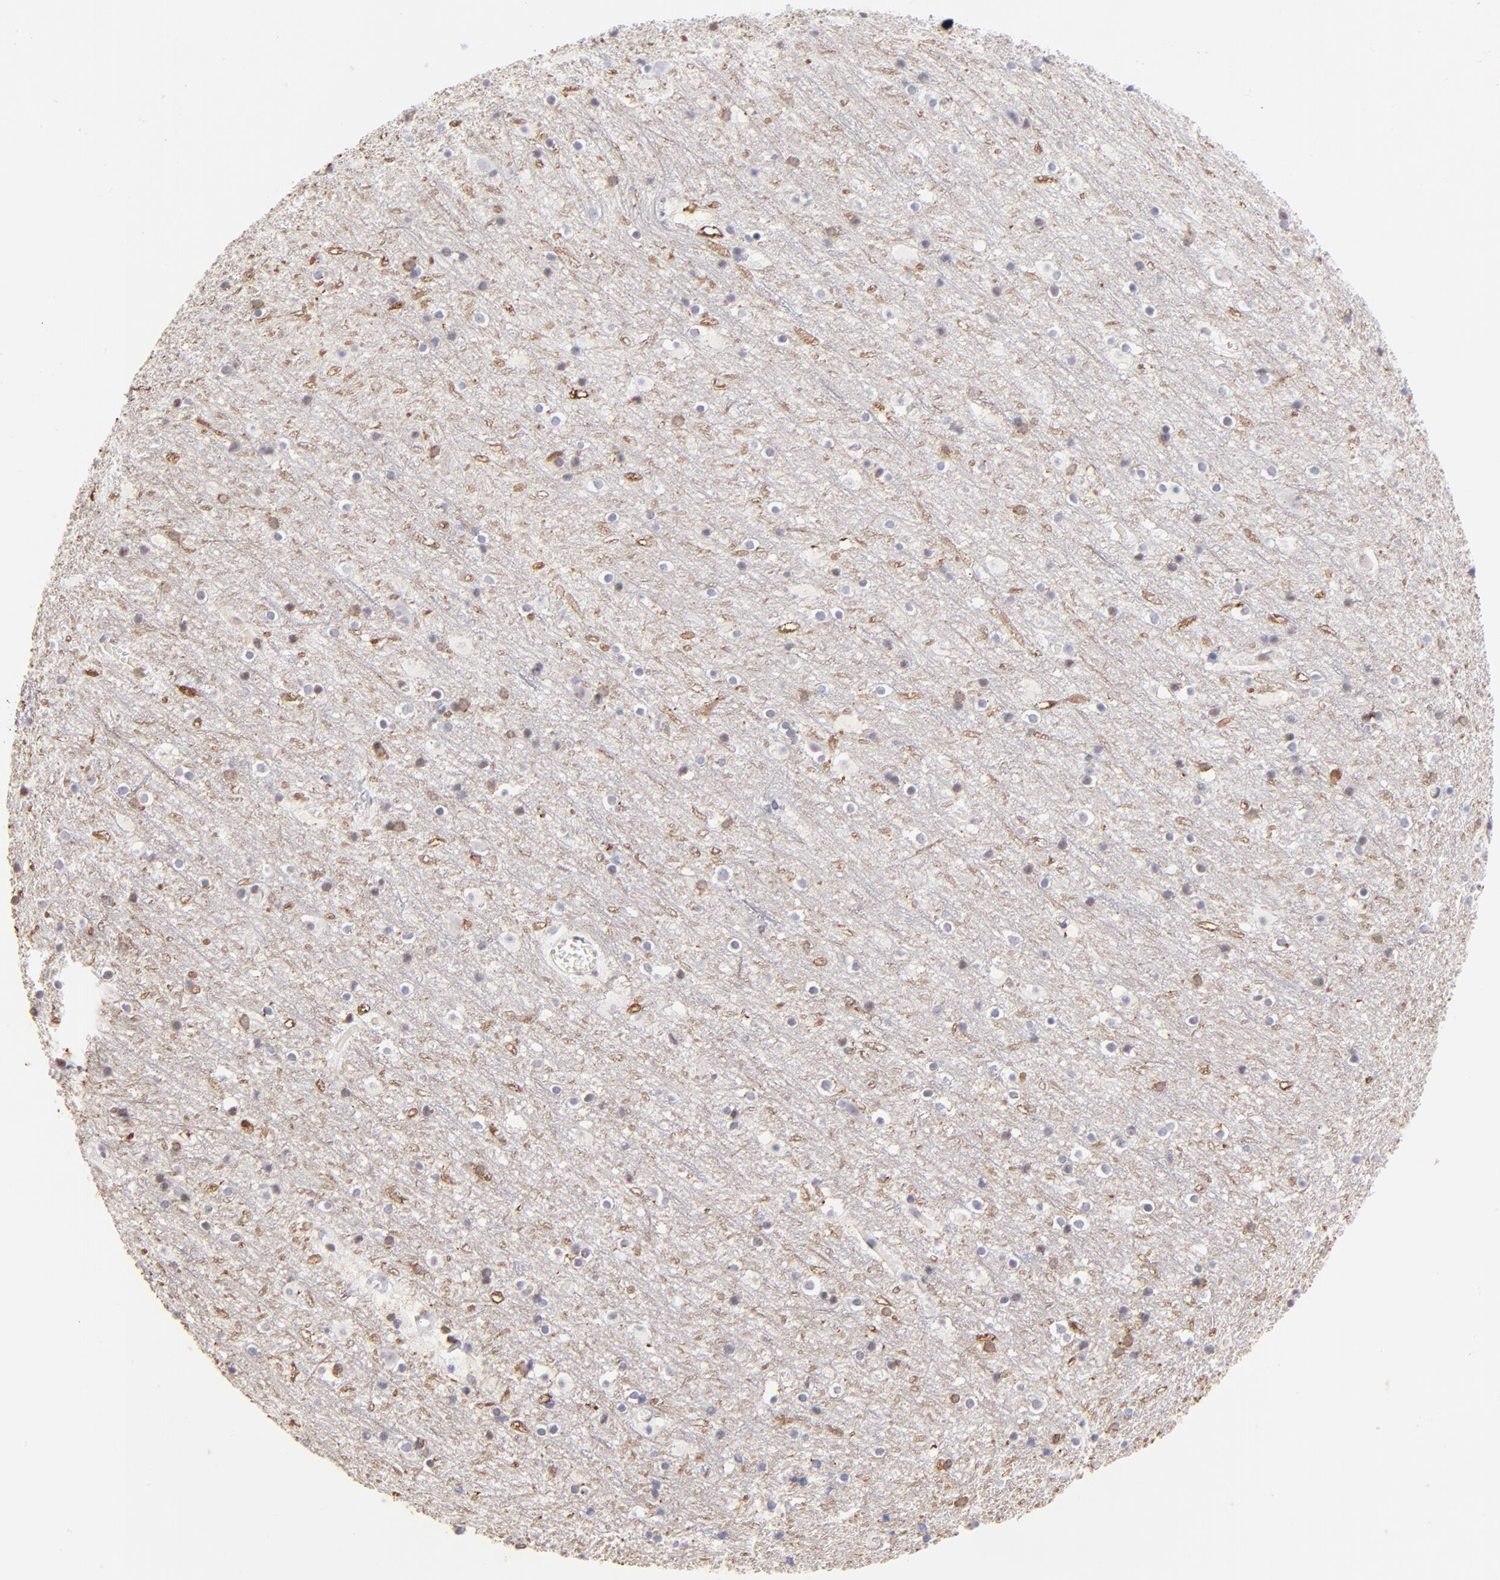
{"staining": {"intensity": "negative", "quantity": "none", "location": "none"}, "tissue": "cerebral cortex", "cell_type": "Endothelial cells", "image_type": "normal", "snomed": [{"axis": "morphology", "description": "Normal tissue, NOS"}, {"axis": "topography", "description": "Cerebral cortex"}], "caption": "An IHC image of benign cerebral cortex is shown. There is no staining in endothelial cells of cerebral cortex.", "gene": "IRAG2", "patient": {"sex": "male", "age": 45}}